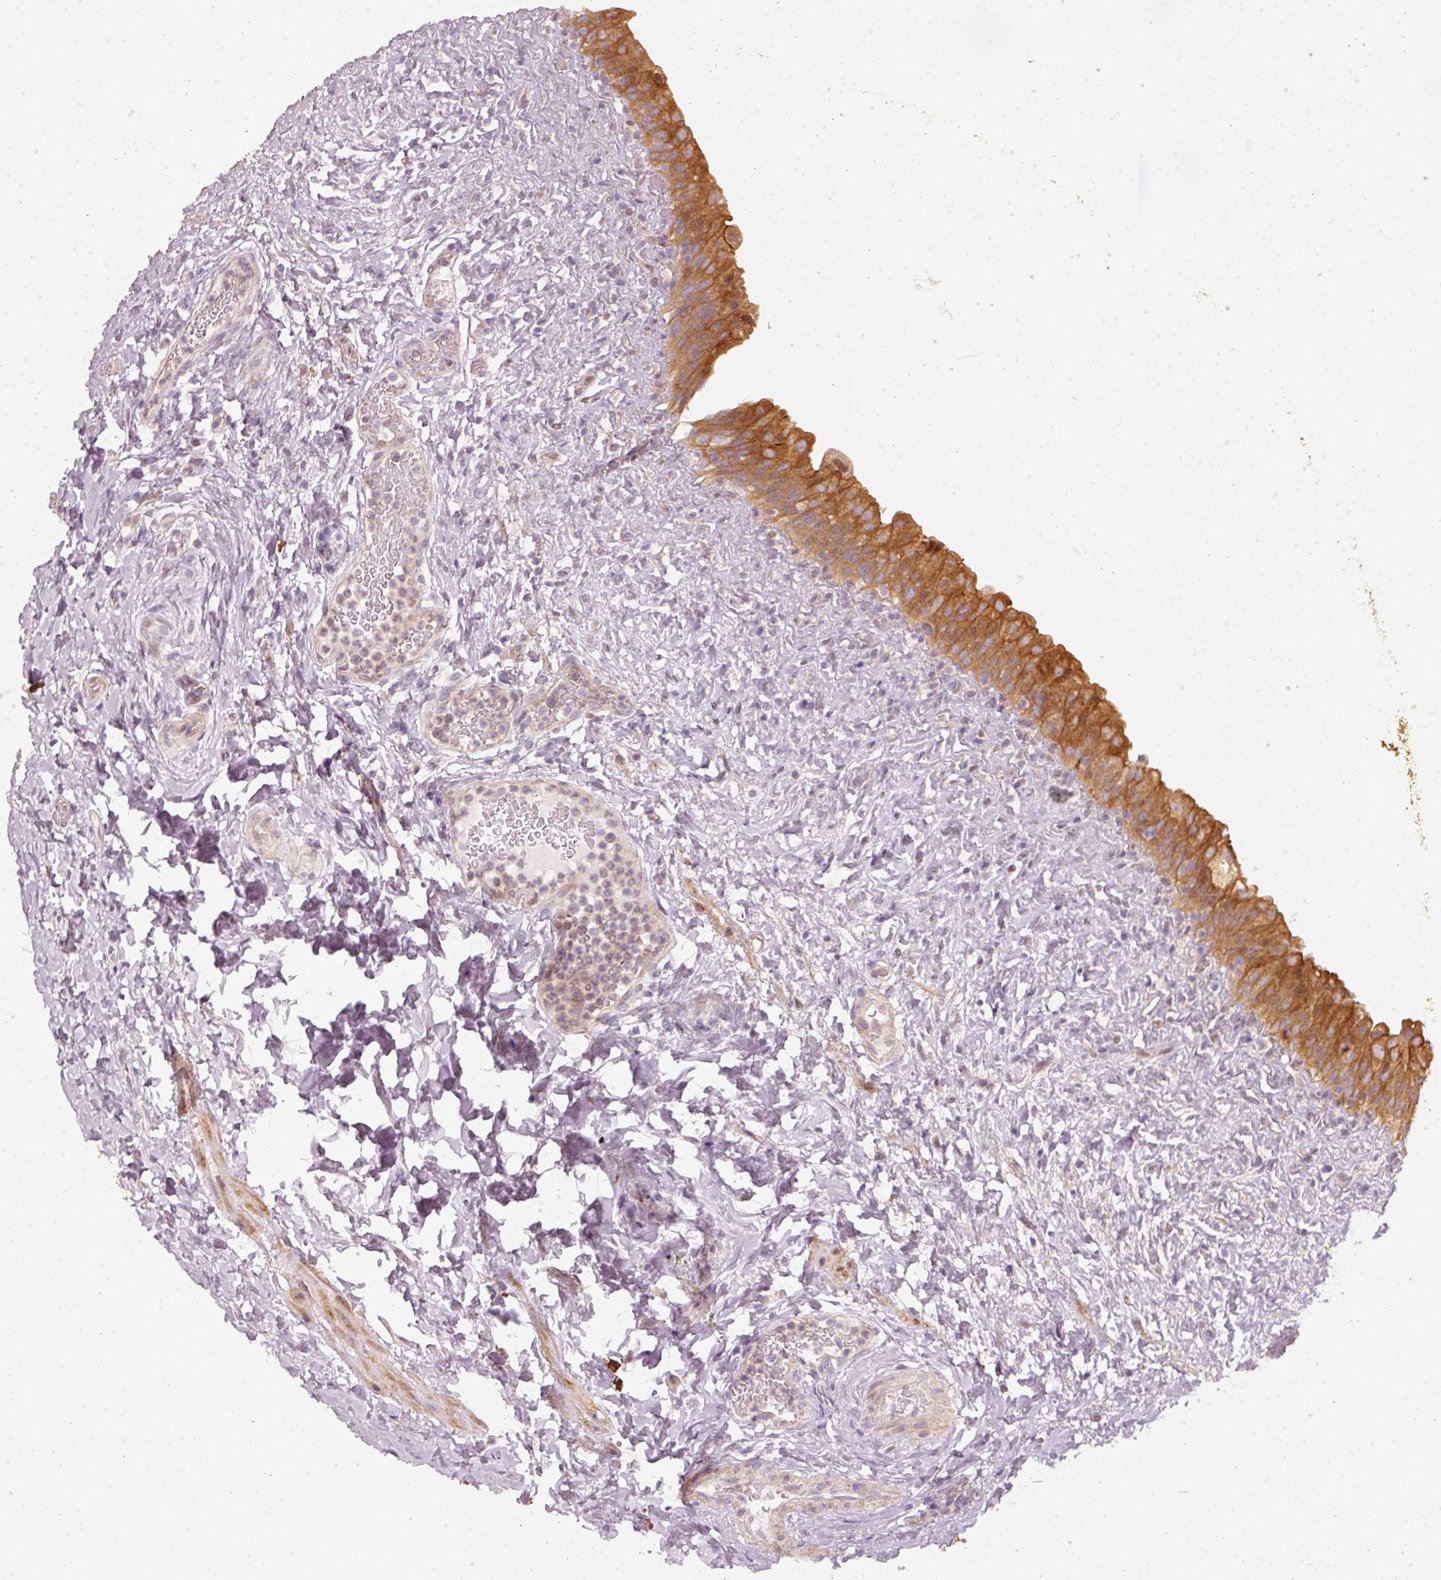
{"staining": {"intensity": "strong", "quantity": "25%-75%", "location": "cytoplasmic/membranous,nuclear"}, "tissue": "urinary bladder", "cell_type": "Urothelial cells", "image_type": "normal", "snomed": [{"axis": "morphology", "description": "Normal tissue, NOS"}, {"axis": "topography", "description": "Urinary bladder"}], "caption": "A brown stain highlights strong cytoplasmic/membranous,nuclear expression of a protein in urothelial cells of unremarkable urinary bladder.", "gene": "DAPP1", "patient": {"sex": "female", "age": 27}}